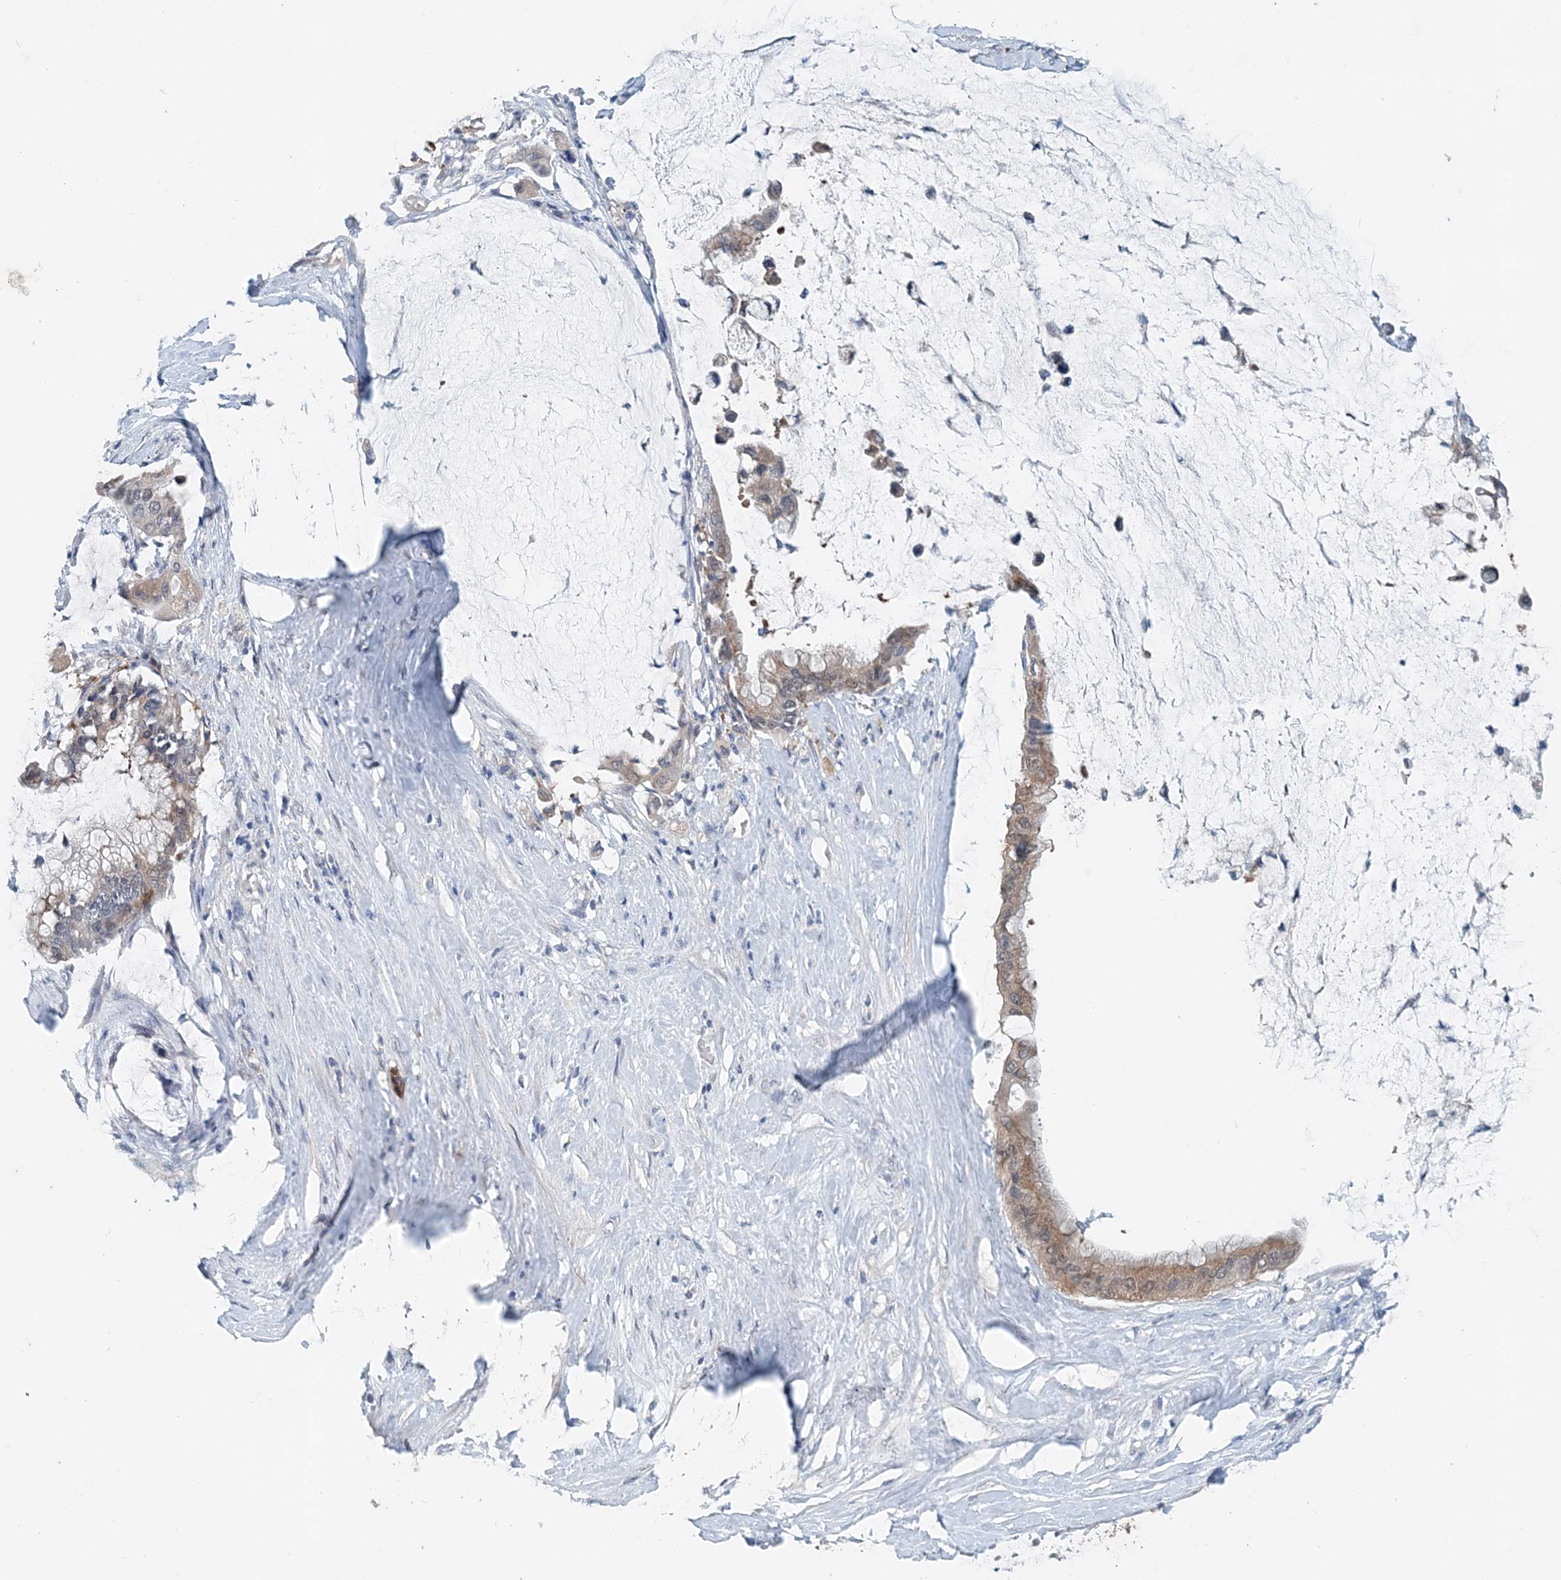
{"staining": {"intensity": "weak", "quantity": "25%-75%", "location": "cytoplasmic/membranous"}, "tissue": "pancreatic cancer", "cell_type": "Tumor cells", "image_type": "cancer", "snomed": [{"axis": "morphology", "description": "Adenocarcinoma, NOS"}, {"axis": "topography", "description": "Pancreas"}], "caption": "Immunohistochemistry (IHC) micrograph of neoplastic tissue: pancreatic adenocarcinoma stained using immunohistochemistry (IHC) demonstrates low levels of weak protein expression localized specifically in the cytoplasmic/membranous of tumor cells, appearing as a cytoplasmic/membranous brown color.", "gene": "PFN2", "patient": {"sex": "male", "age": 41}}